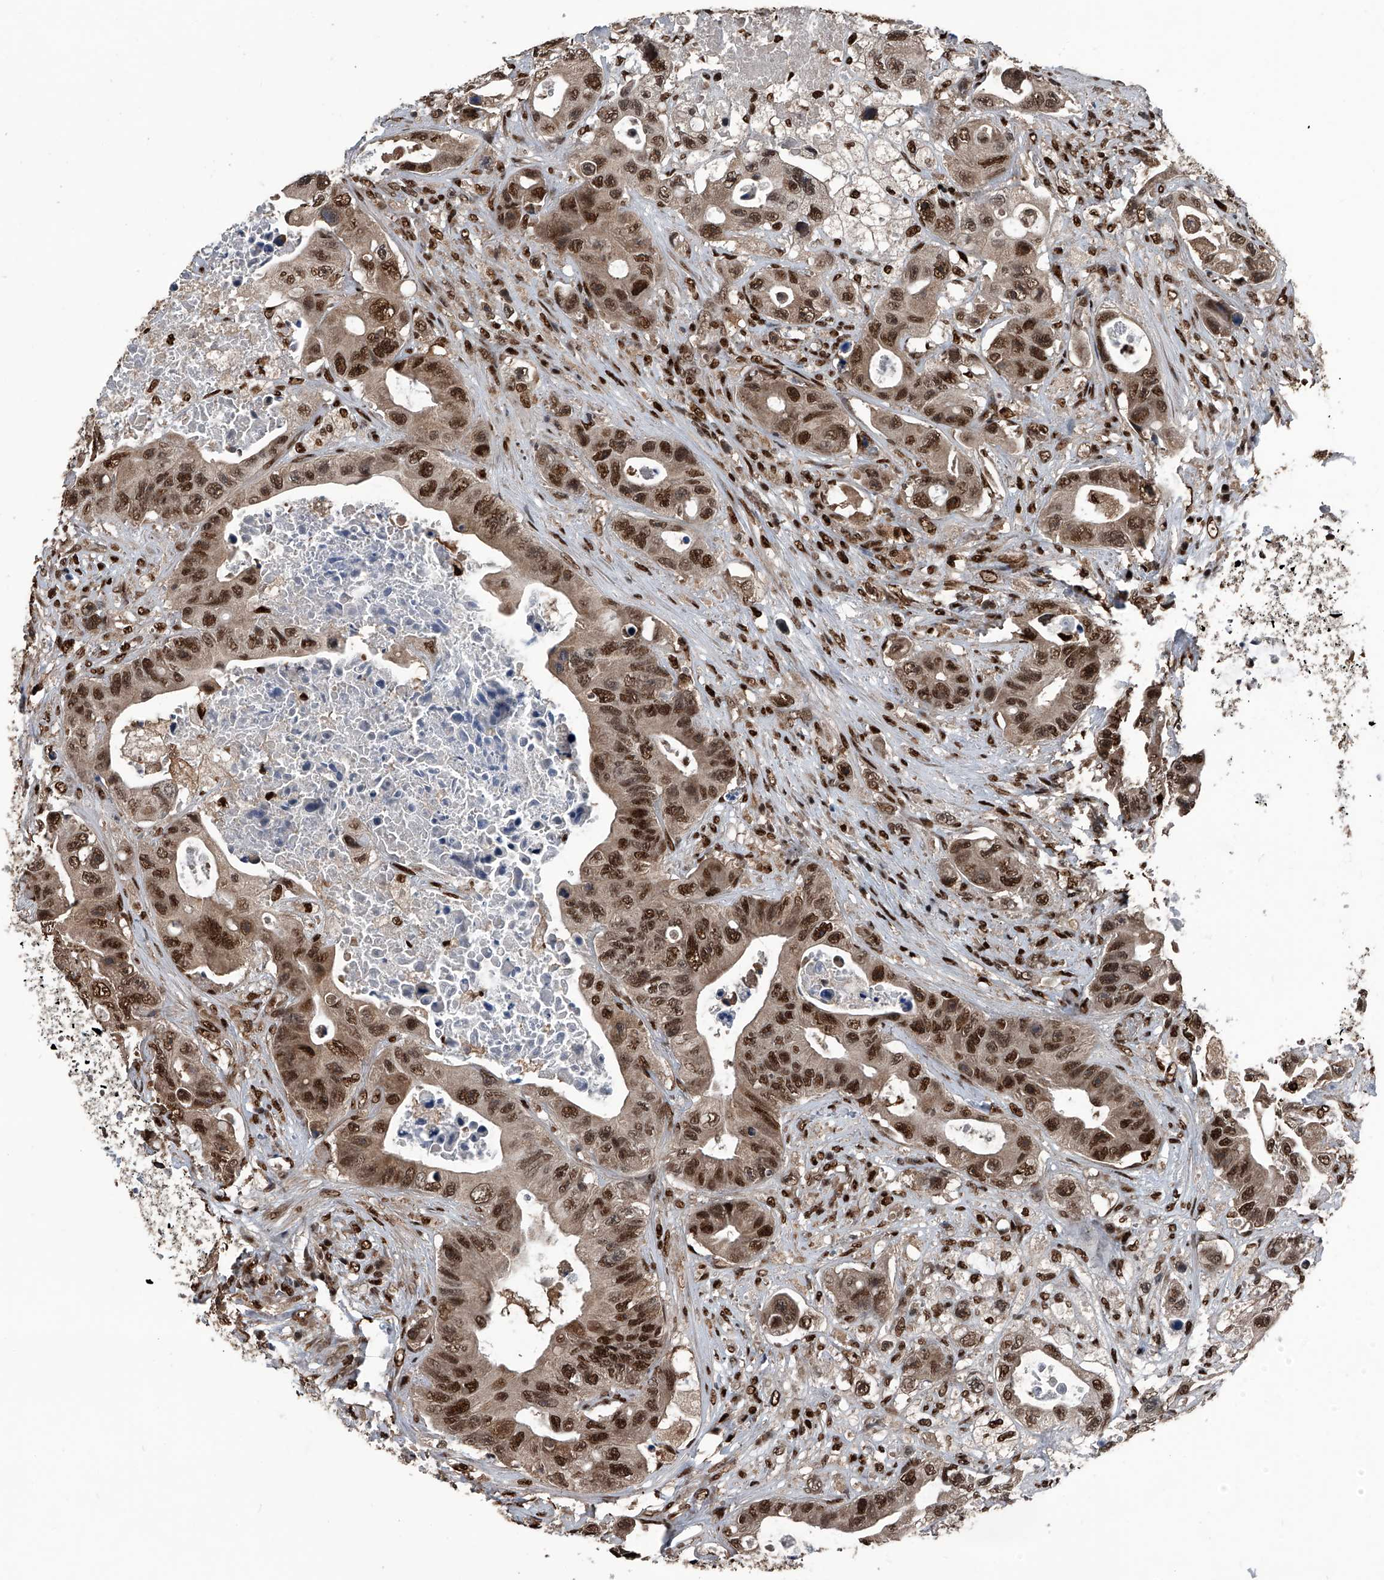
{"staining": {"intensity": "strong", "quantity": ">75%", "location": "nuclear"}, "tissue": "colorectal cancer", "cell_type": "Tumor cells", "image_type": "cancer", "snomed": [{"axis": "morphology", "description": "Adenocarcinoma, NOS"}, {"axis": "topography", "description": "Colon"}], "caption": "Immunohistochemistry of human adenocarcinoma (colorectal) demonstrates high levels of strong nuclear positivity in about >75% of tumor cells.", "gene": "FKBP5", "patient": {"sex": "female", "age": 46}}